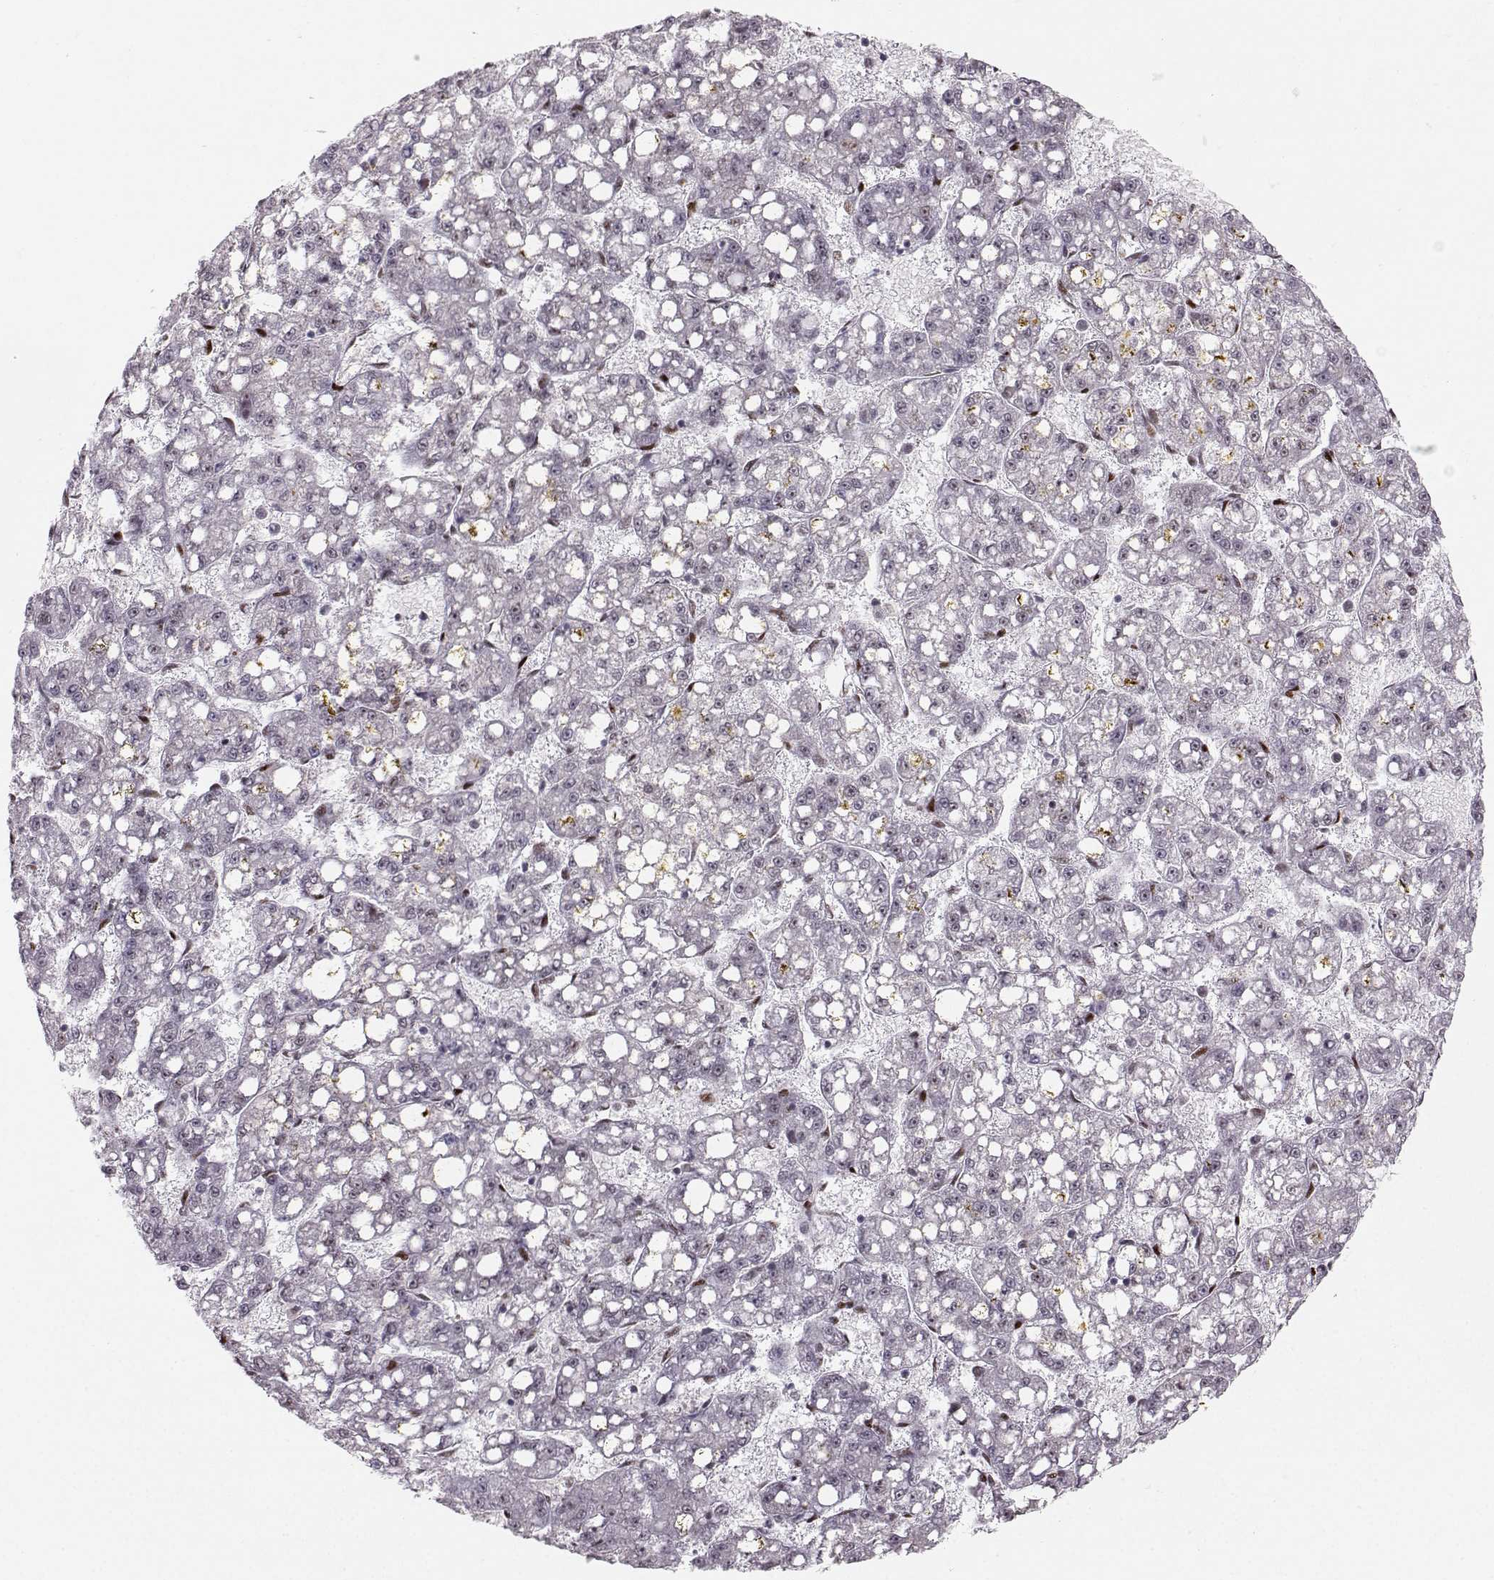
{"staining": {"intensity": "negative", "quantity": "none", "location": "none"}, "tissue": "liver cancer", "cell_type": "Tumor cells", "image_type": "cancer", "snomed": [{"axis": "morphology", "description": "Carcinoma, Hepatocellular, NOS"}, {"axis": "topography", "description": "Liver"}], "caption": "Tumor cells are negative for brown protein staining in liver hepatocellular carcinoma. (IHC, brightfield microscopy, high magnification).", "gene": "SNAPC2", "patient": {"sex": "female", "age": 65}}